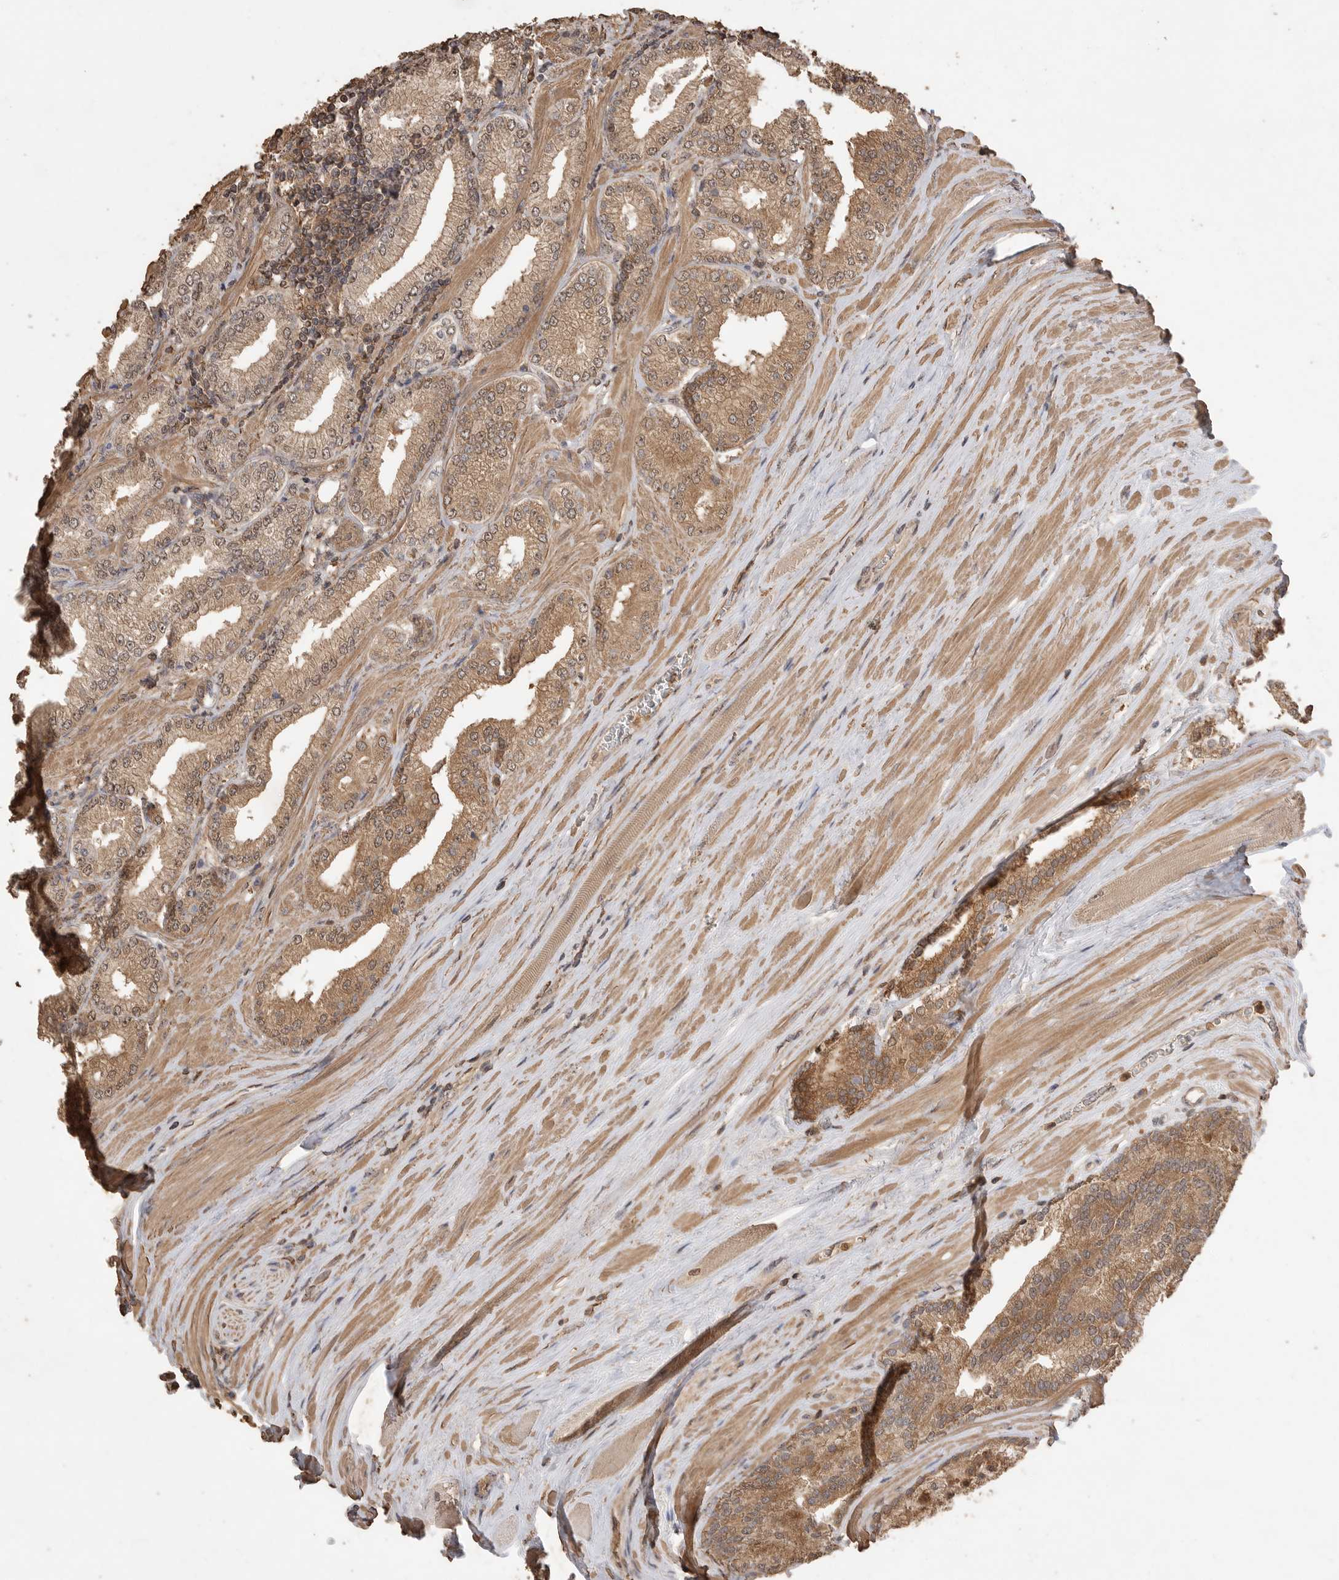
{"staining": {"intensity": "moderate", "quantity": ">75%", "location": "cytoplasmic/membranous,nuclear"}, "tissue": "prostate cancer", "cell_type": "Tumor cells", "image_type": "cancer", "snomed": [{"axis": "morphology", "description": "Adenocarcinoma, Low grade"}, {"axis": "topography", "description": "Prostate"}], "caption": "Prostate cancer (low-grade adenocarcinoma) tissue displays moderate cytoplasmic/membranous and nuclear positivity in about >75% of tumor cells, visualized by immunohistochemistry.", "gene": "MAP2K1", "patient": {"sex": "male", "age": 62}}